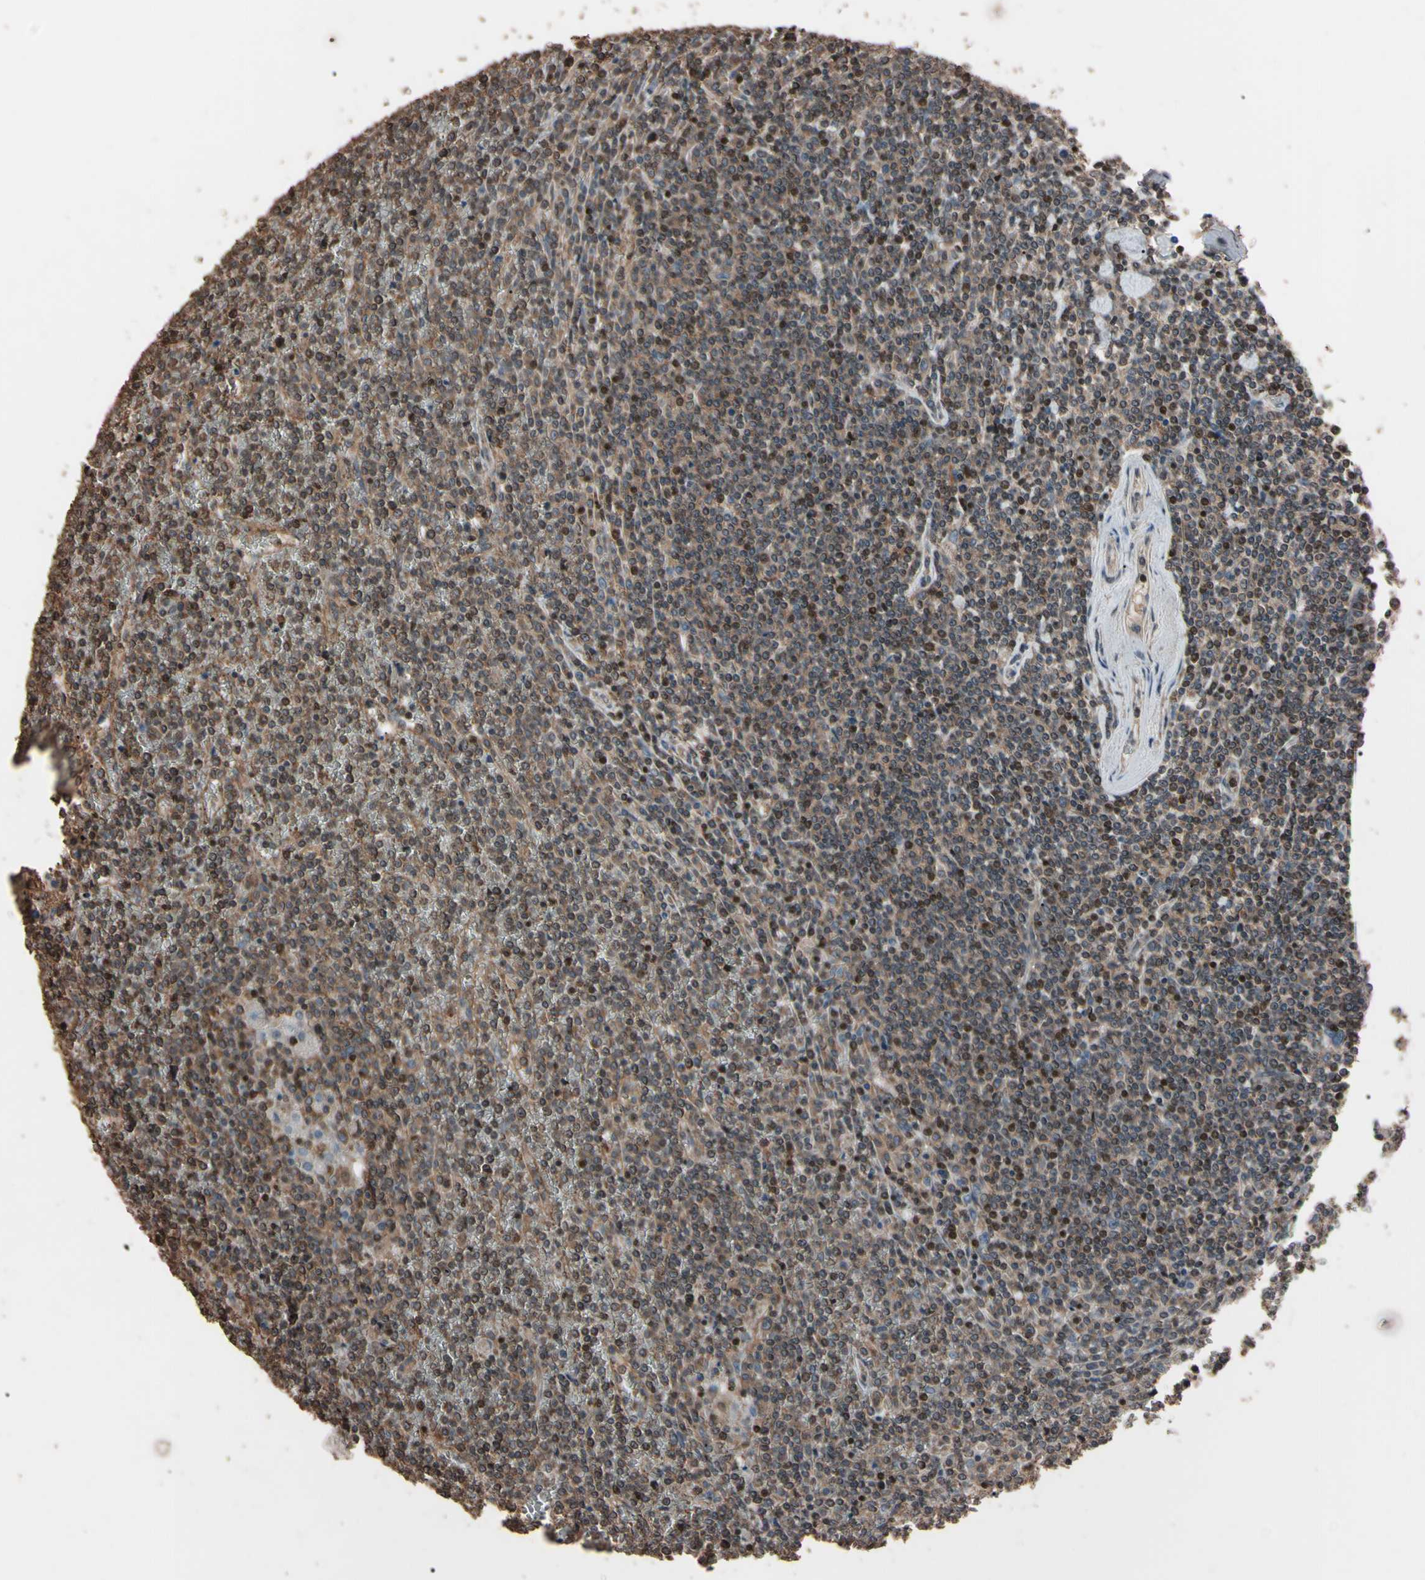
{"staining": {"intensity": "moderate", "quantity": "<25%", "location": "cytoplasmic/membranous,nuclear"}, "tissue": "lymphoma", "cell_type": "Tumor cells", "image_type": "cancer", "snomed": [{"axis": "morphology", "description": "Malignant lymphoma, non-Hodgkin's type, Low grade"}, {"axis": "topography", "description": "Spleen"}], "caption": "Immunohistochemical staining of lymphoma shows low levels of moderate cytoplasmic/membranous and nuclear positivity in approximately <25% of tumor cells.", "gene": "TNFRSF1A", "patient": {"sex": "female", "age": 19}}